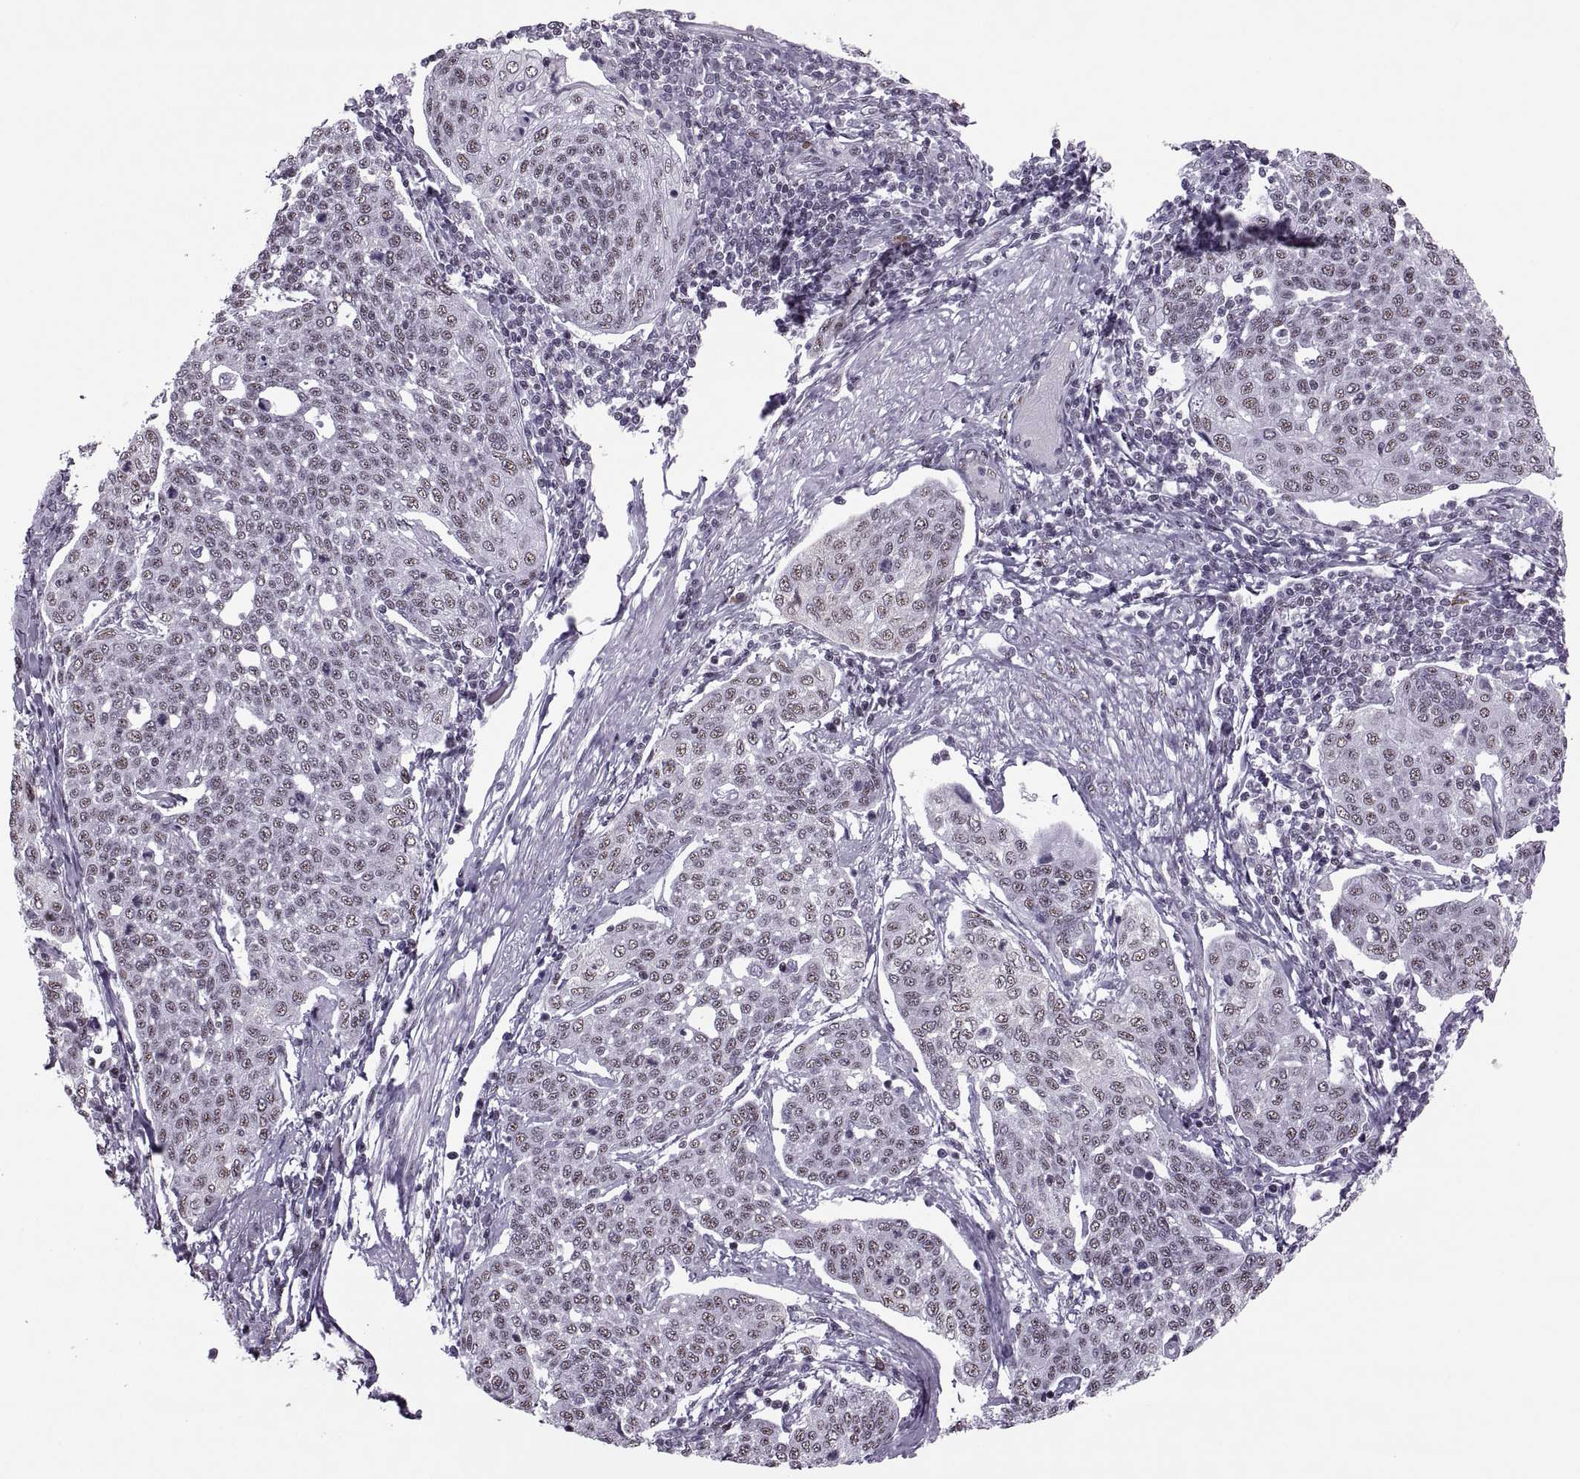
{"staining": {"intensity": "weak", "quantity": ">75%", "location": "nuclear"}, "tissue": "cervical cancer", "cell_type": "Tumor cells", "image_type": "cancer", "snomed": [{"axis": "morphology", "description": "Squamous cell carcinoma, NOS"}, {"axis": "topography", "description": "Cervix"}], "caption": "Cervical squamous cell carcinoma stained for a protein (brown) displays weak nuclear positive staining in about >75% of tumor cells.", "gene": "MAGEA4", "patient": {"sex": "female", "age": 34}}